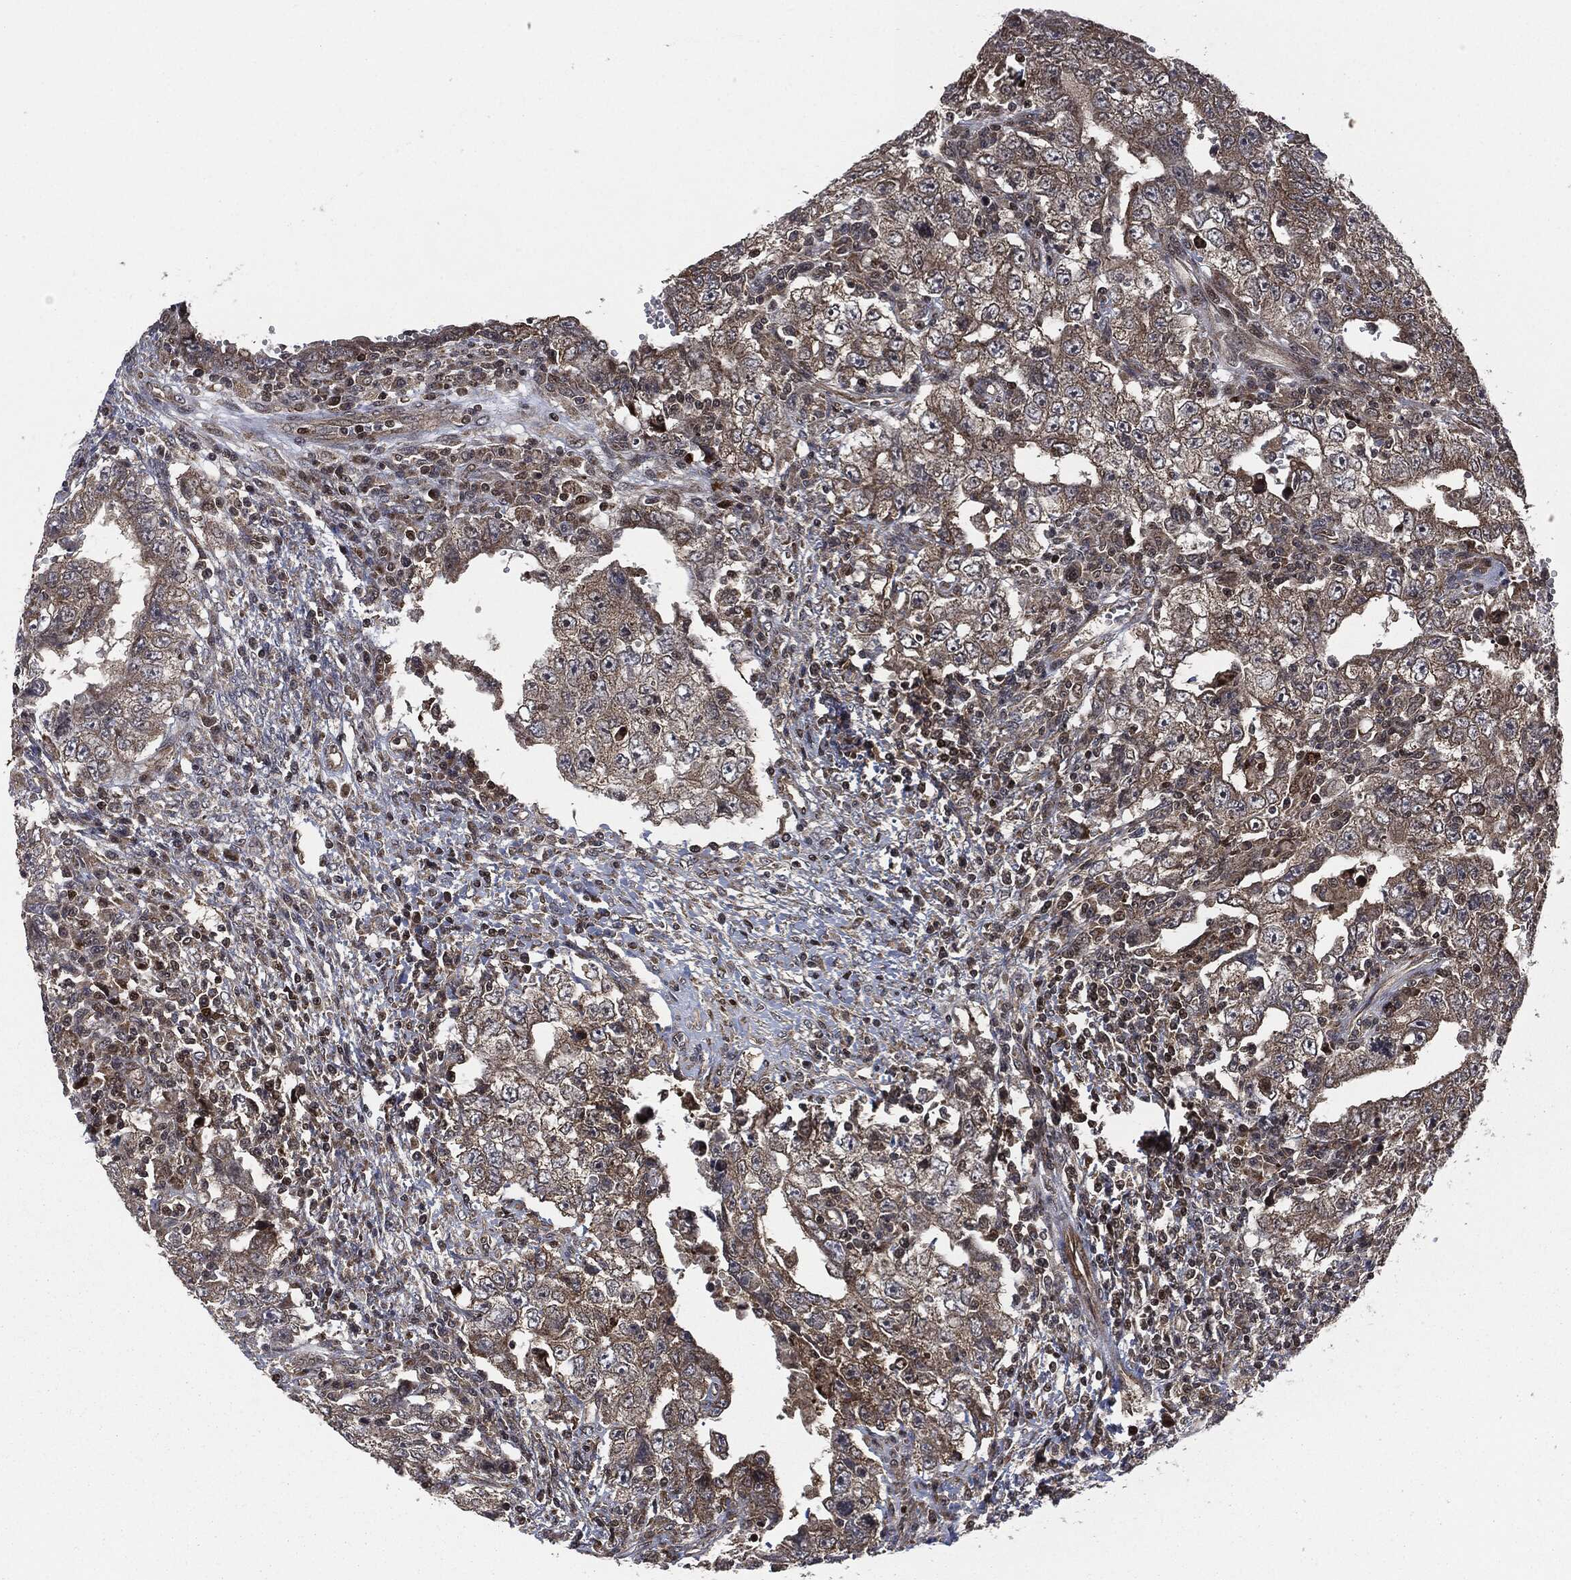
{"staining": {"intensity": "moderate", "quantity": "25%-75%", "location": "cytoplasmic/membranous"}, "tissue": "testis cancer", "cell_type": "Tumor cells", "image_type": "cancer", "snomed": [{"axis": "morphology", "description": "Carcinoma, Embryonal, NOS"}, {"axis": "topography", "description": "Testis"}], "caption": "Testis embryonal carcinoma was stained to show a protein in brown. There is medium levels of moderate cytoplasmic/membranous expression in about 25%-75% of tumor cells.", "gene": "HRAS", "patient": {"sex": "male", "age": 26}}